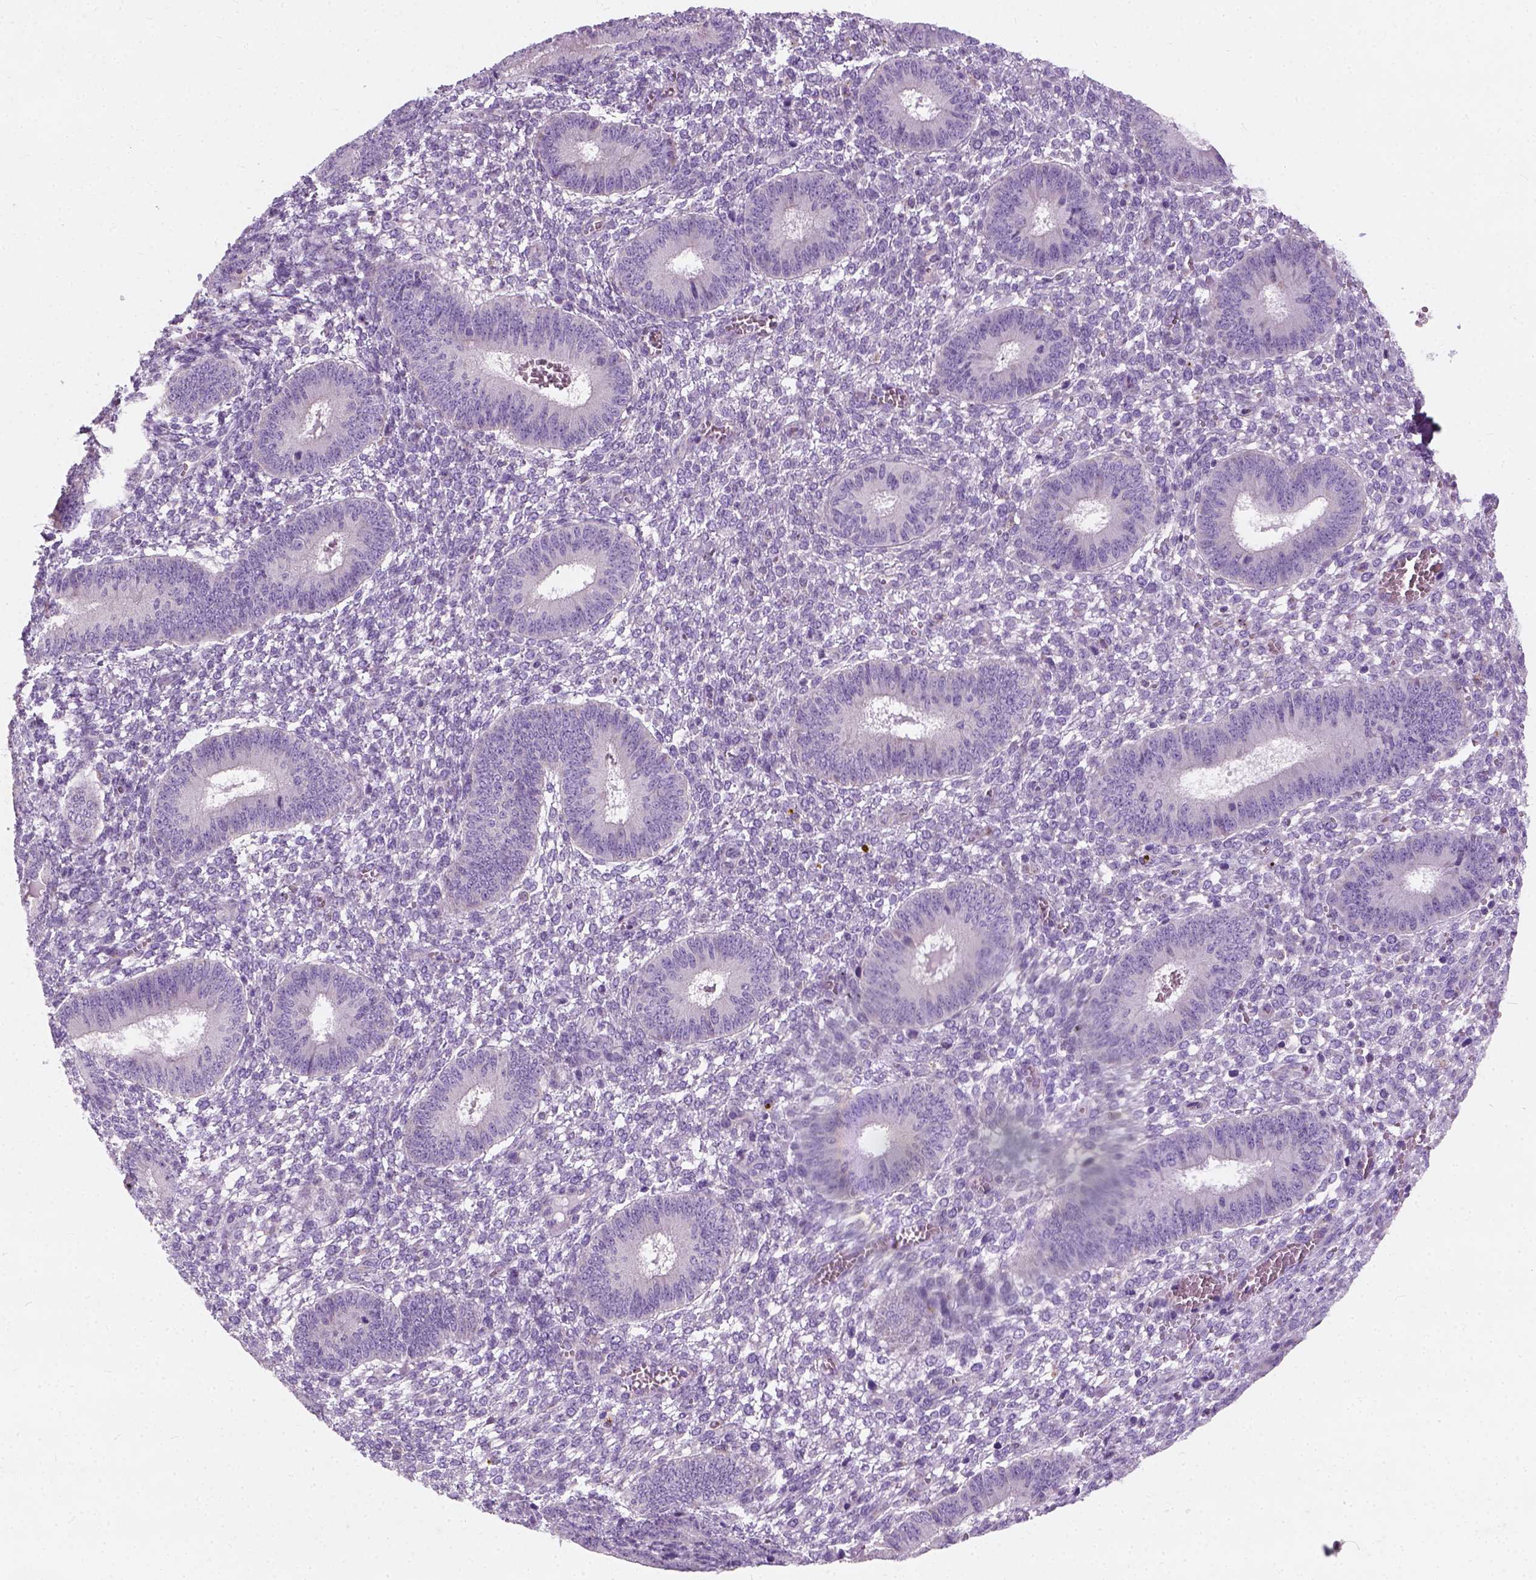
{"staining": {"intensity": "negative", "quantity": "none", "location": "none"}, "tissue": "endometrium", "cell_type": "Cells in endometrial stroma", "image_type": "normal", "snomed": [{"axis": "morphology", "description": "Normal tissue, NOS"}, {"axis": "topography", "description": "Endometrium"}], "caption": "DAB immunohistochemical staining of benign human endometrium displays no significant staining in cells in endometrial stroma. The staining is performed using DAB (3,3'-diaminobenzidine) brown chromogen with nuclei counter-stained in using hematoxylin.", "gene": "CHODL", "patient": {"sex": "female", "age": 42}}